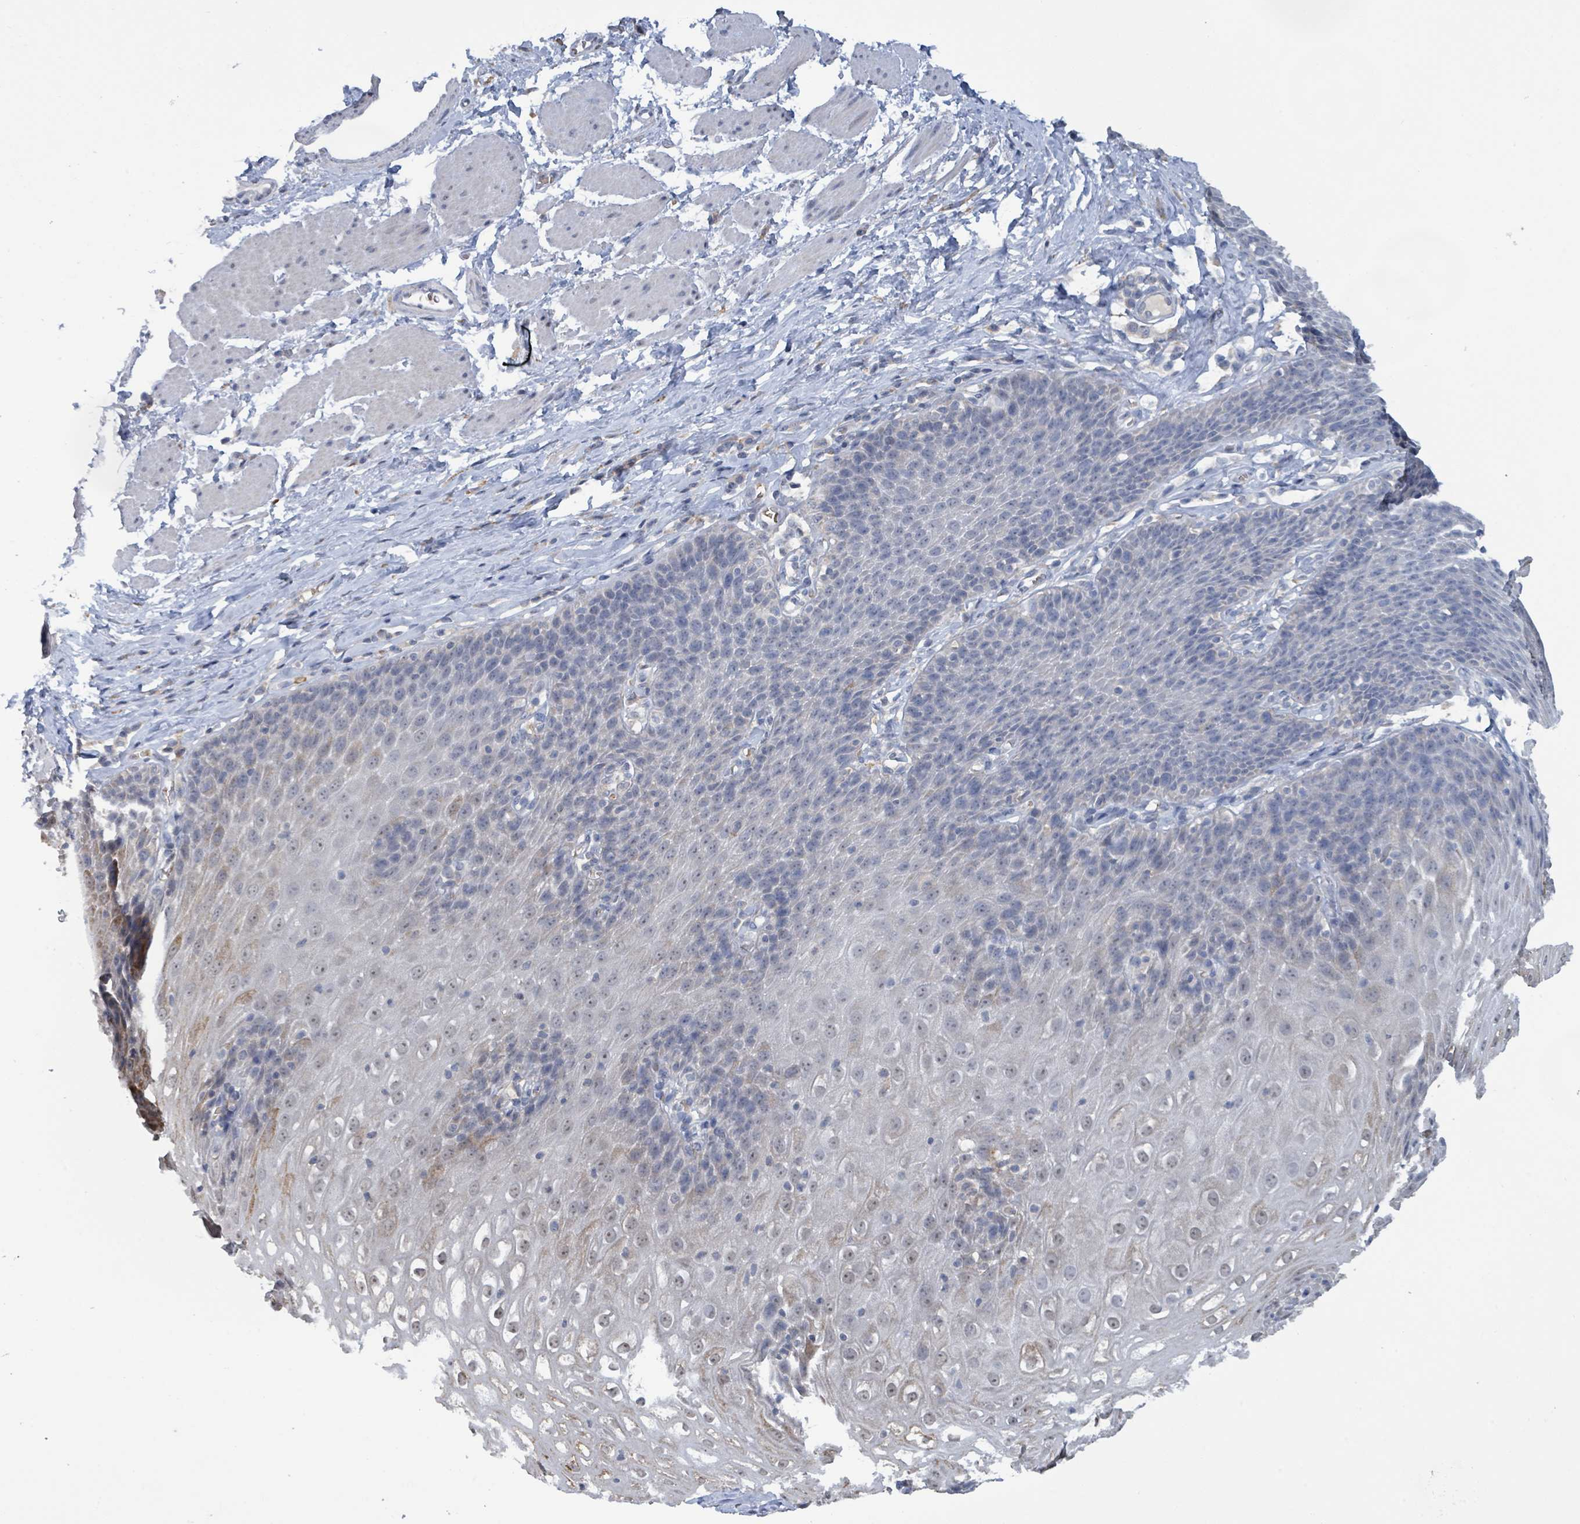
{"staining": {"intensity": "weak", "quantity": "<25%", "location": "cytoplasmic/membranous,nuclear"}, "tissue": "esophagus", "cell_type": "Squamous epithelial cells", "image_type": "normal", "snomed": [{"axis": "morphology", "description": "Normal tissue, NOS"}, {"axis": "topography", "description": "Esophagus"}], "caption": "This is a image of IHC staining of normal esophagus, which shows no positivity in squamous epithelial cells. Nuclei are stained in blue.", "gene": "SEBOX", "patient": {"sex": "female", "age": 61}}